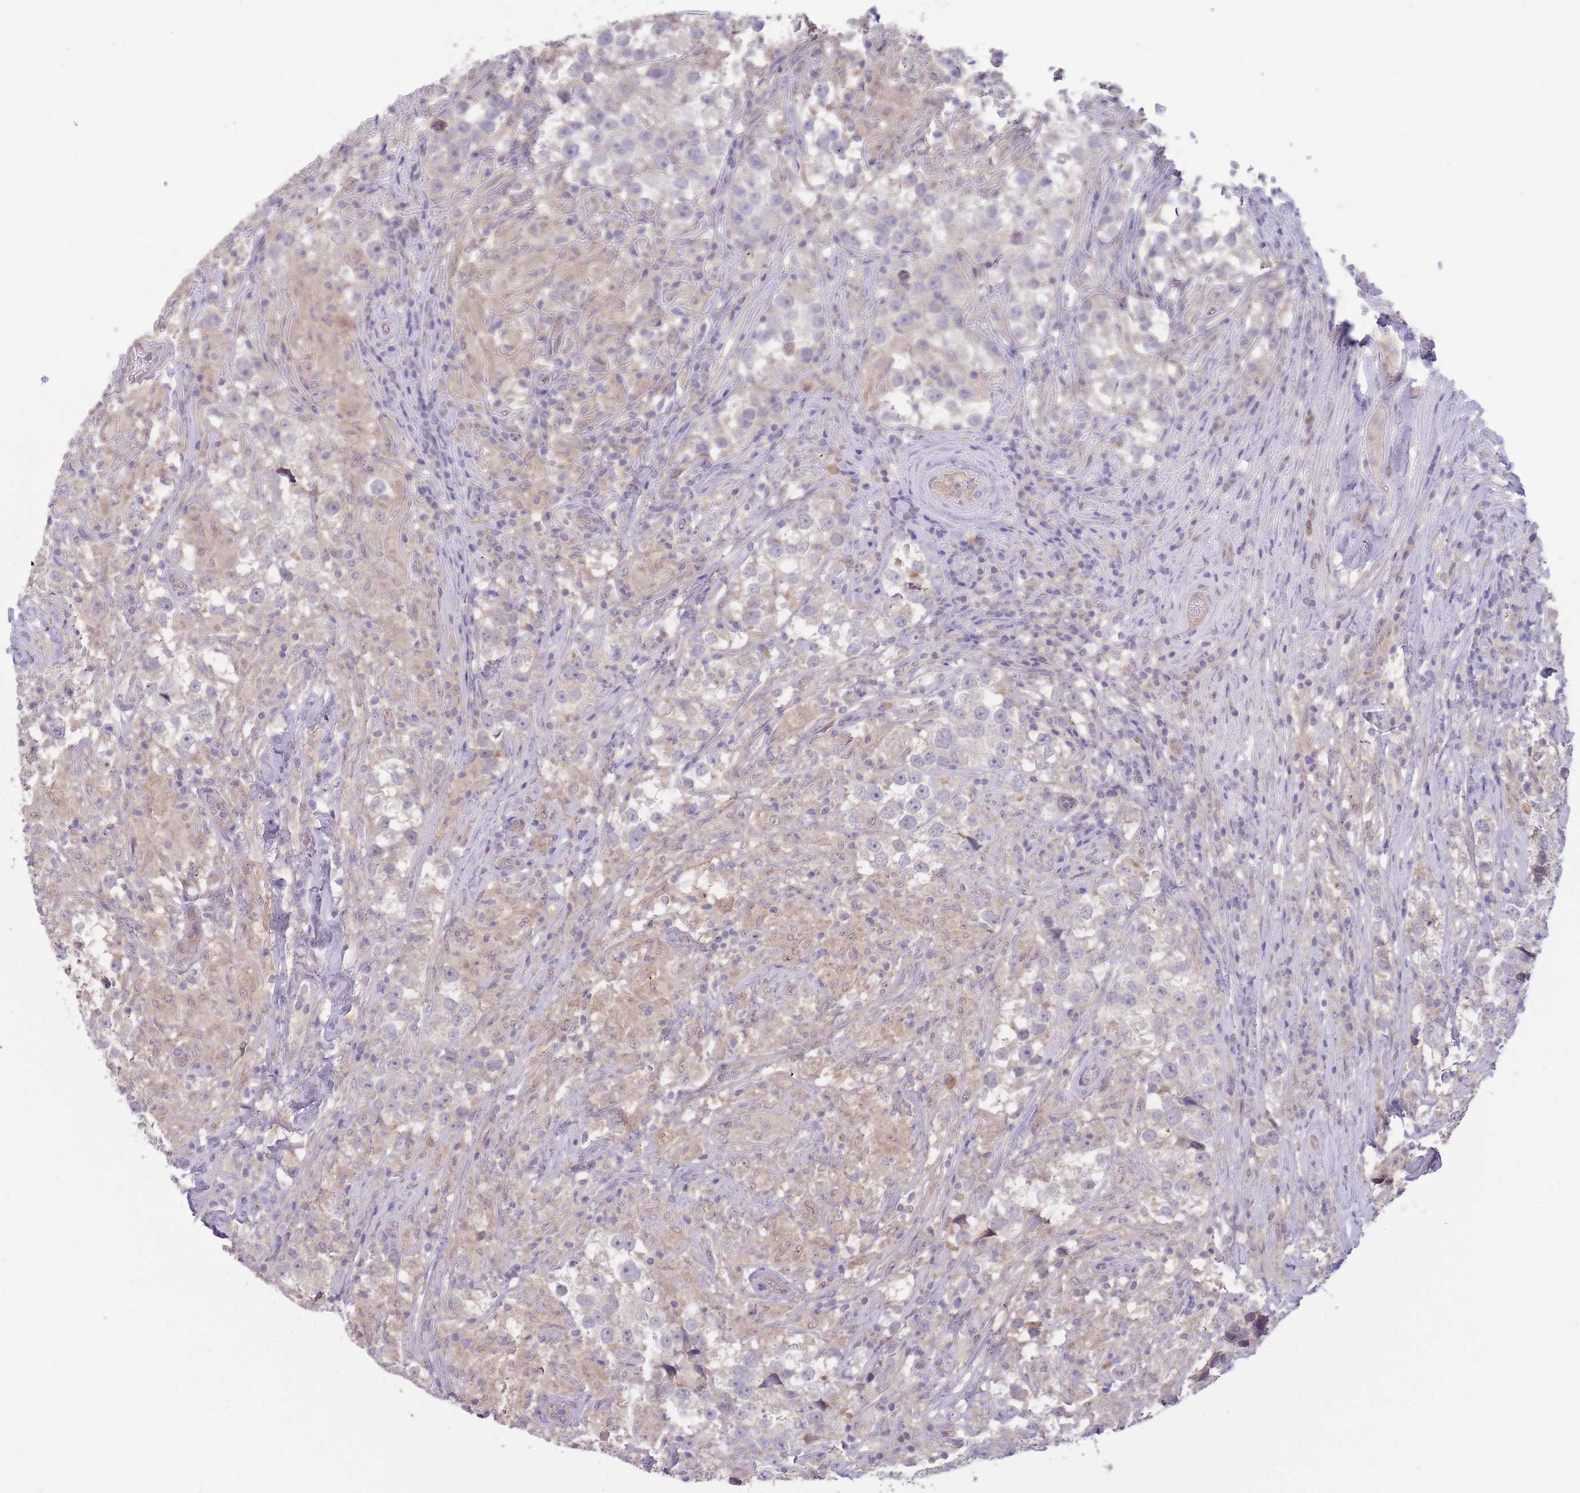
{"staining": {"intensity": "negative", "quantity": "none", "location": "none"}, "tissue": "testis cancer", "cell_type": "Tumor cells", "image_type": "cancer", "snomed": [{"axis": "morphology", "description": "Seminoma, NOS"}, {"axis": "topography", "description": "Testis"}], "caption": "This is an IHC micrograph of seminoma (testis). There is no positivity in tumor cells.", "gene": "NDUFAF5", "patient": {"sex": "male", "age": 46}}